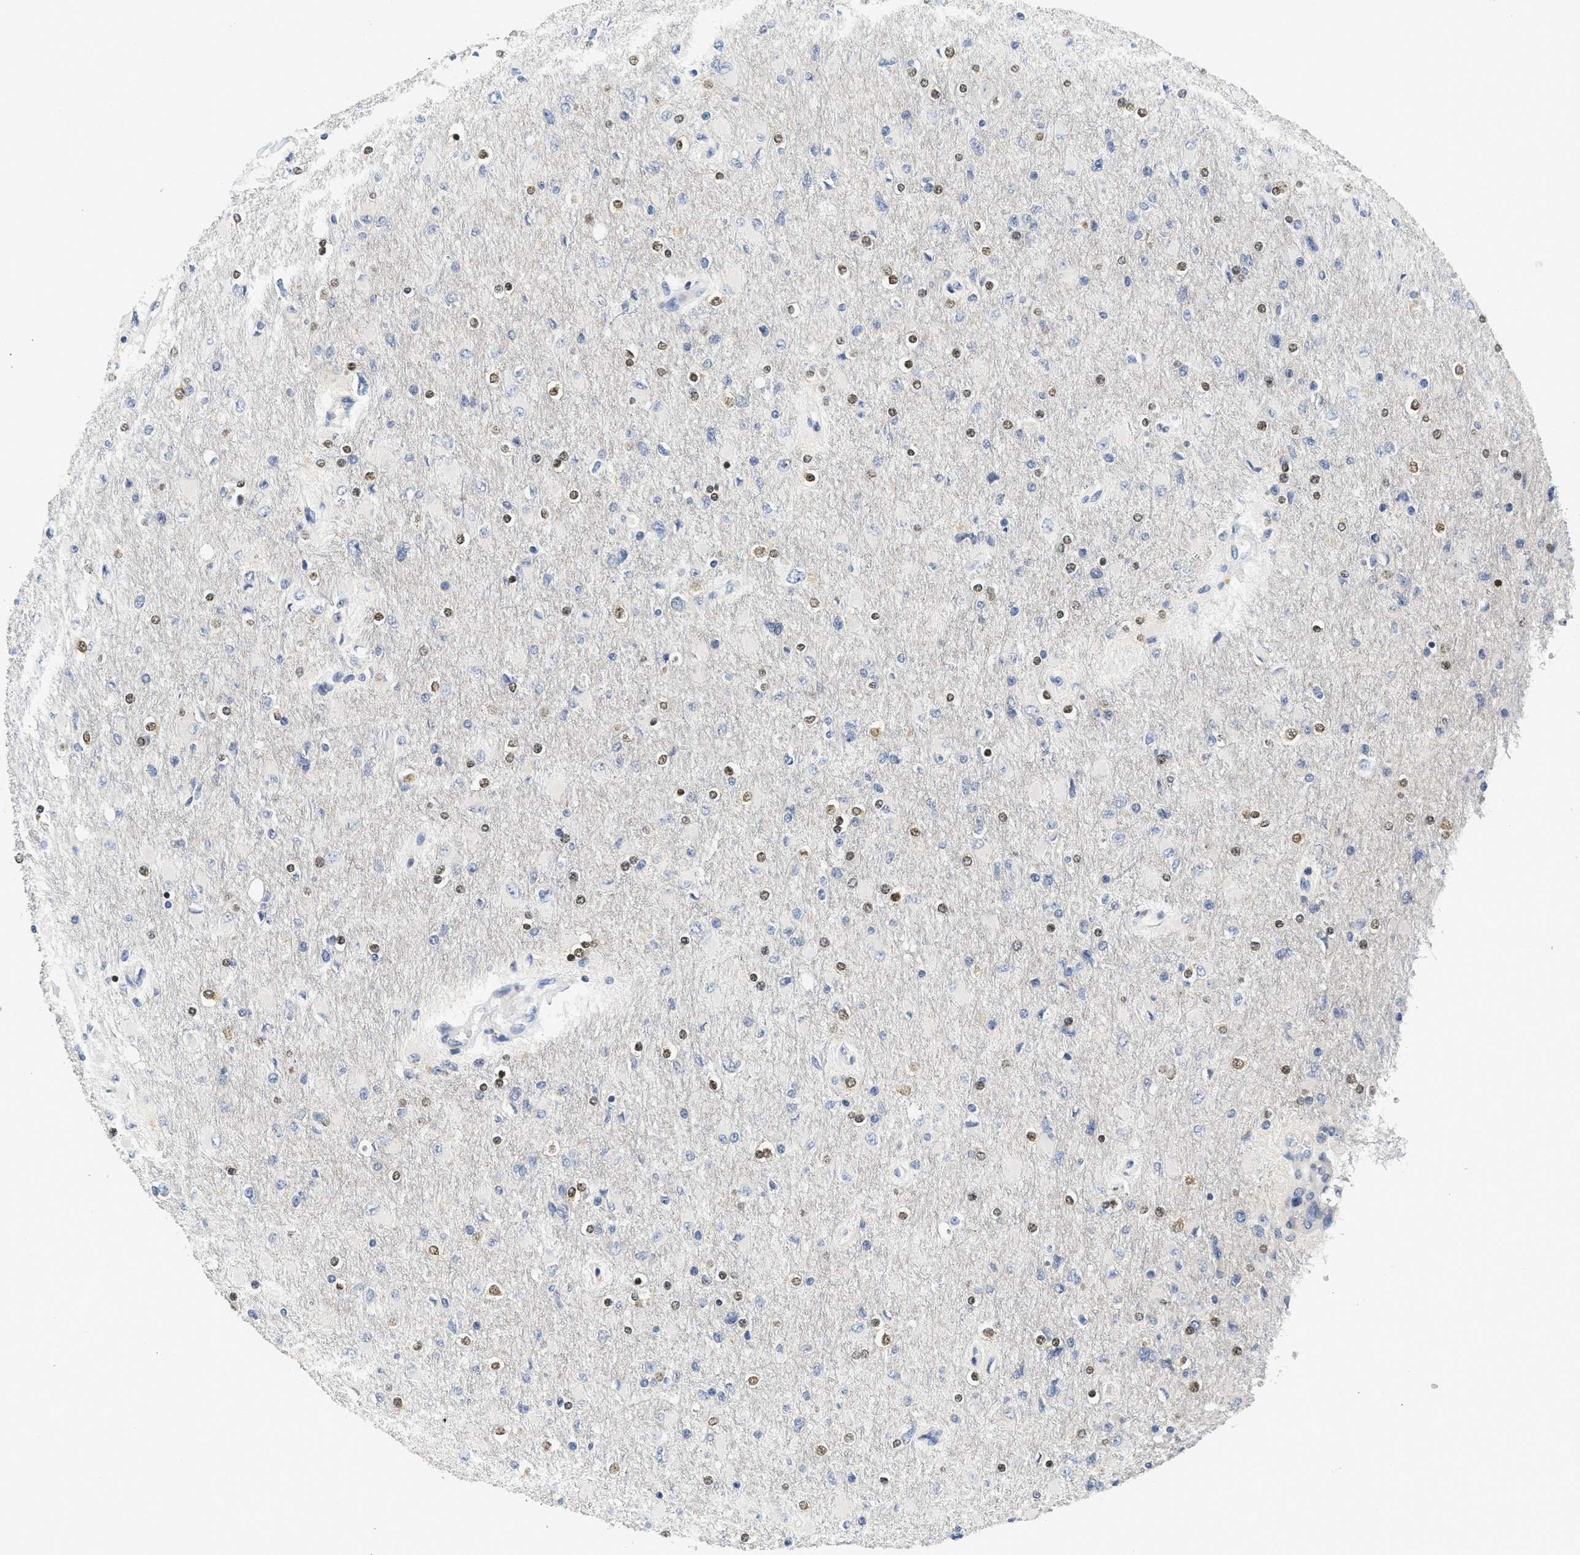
{"staining": {"intensity": "moderate", "quantity": "25%-75%", "location": "nuclear"}, "tissue": "glioma", "cell_type": "Tumor cells", "image_type": "cancer", "snomed": [{"axis": "morphology", "description": "Glioma, malignant, High grade"}, {"axis": "topography", "description": "Cerebral cortex"}], "caption": "Tumor cells demonstrate medium levels of moderate nuclear staining in about 25%-75% of cells in human glioma.", "gene": "MZF1", "patient": {"sex": "female", "age": 36}}